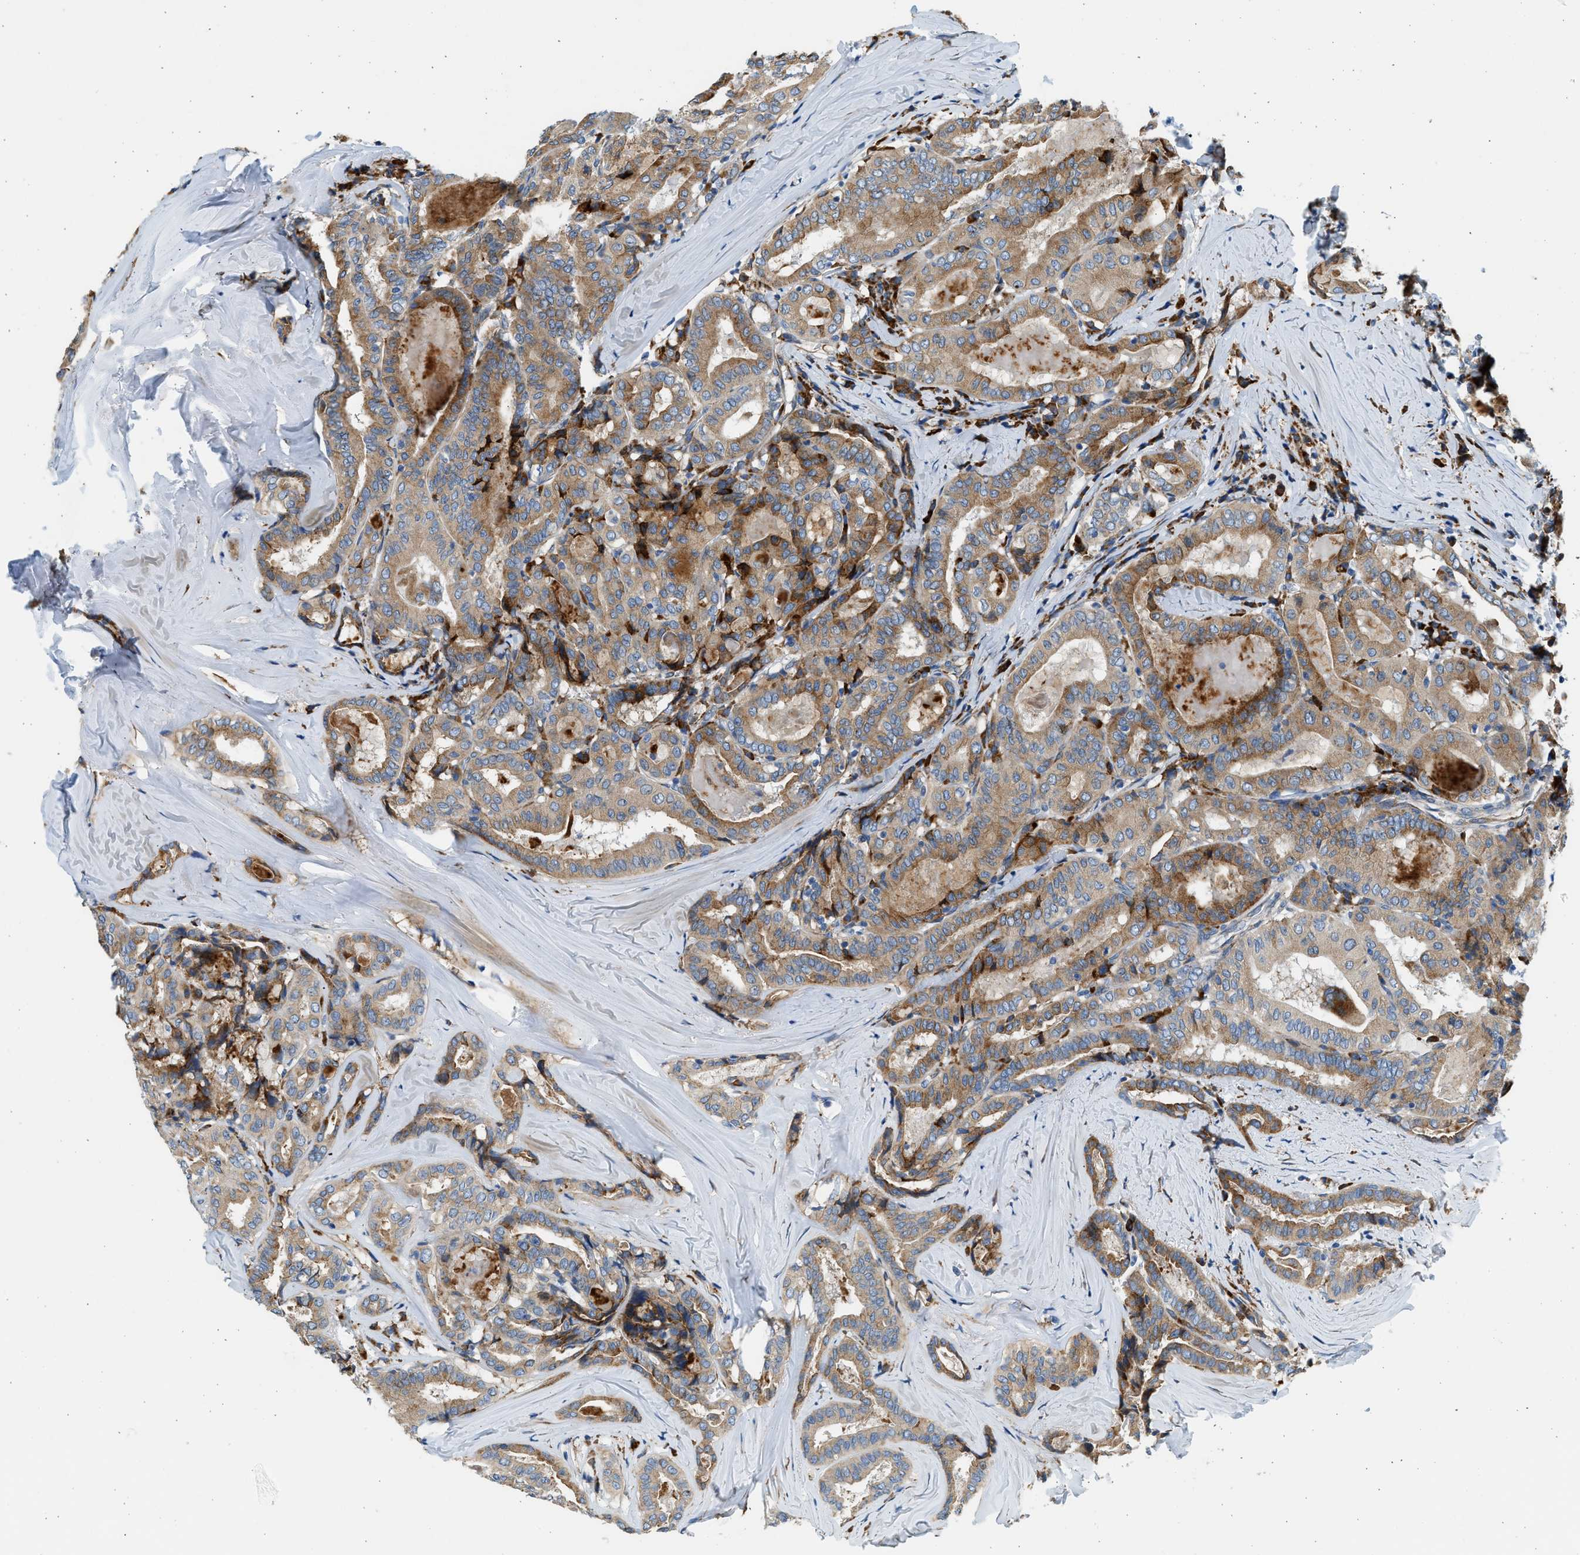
{"staining": {"intensity": "moderate", "quantity": ">75%", "location": "cytoplasmic/membranous"}, "tissue": "thyroid cancer", "cell_type": "Tumor cells", "image_type": "cancer", "snomed": [{"axis": "morphology", "description": "Papillary adenocarcinoma, NOS"}, {"axis": "topography", "description": "Thyroid gland"}], "caption": "A brown stain highlights moderate cytoplasmic/membranous positivity of a protein in human papillary adenocarcinoma (thyroid) tumor cells. The staining was performed using DAB (3,3'-diaminobenzidine) to visualize the protein expression in brown, while the nuclei were stained in blue with hematoxylin (Magnification: 20x).", "gene": "CNTN6", "patient": {"sex": "female", "age": 42}}